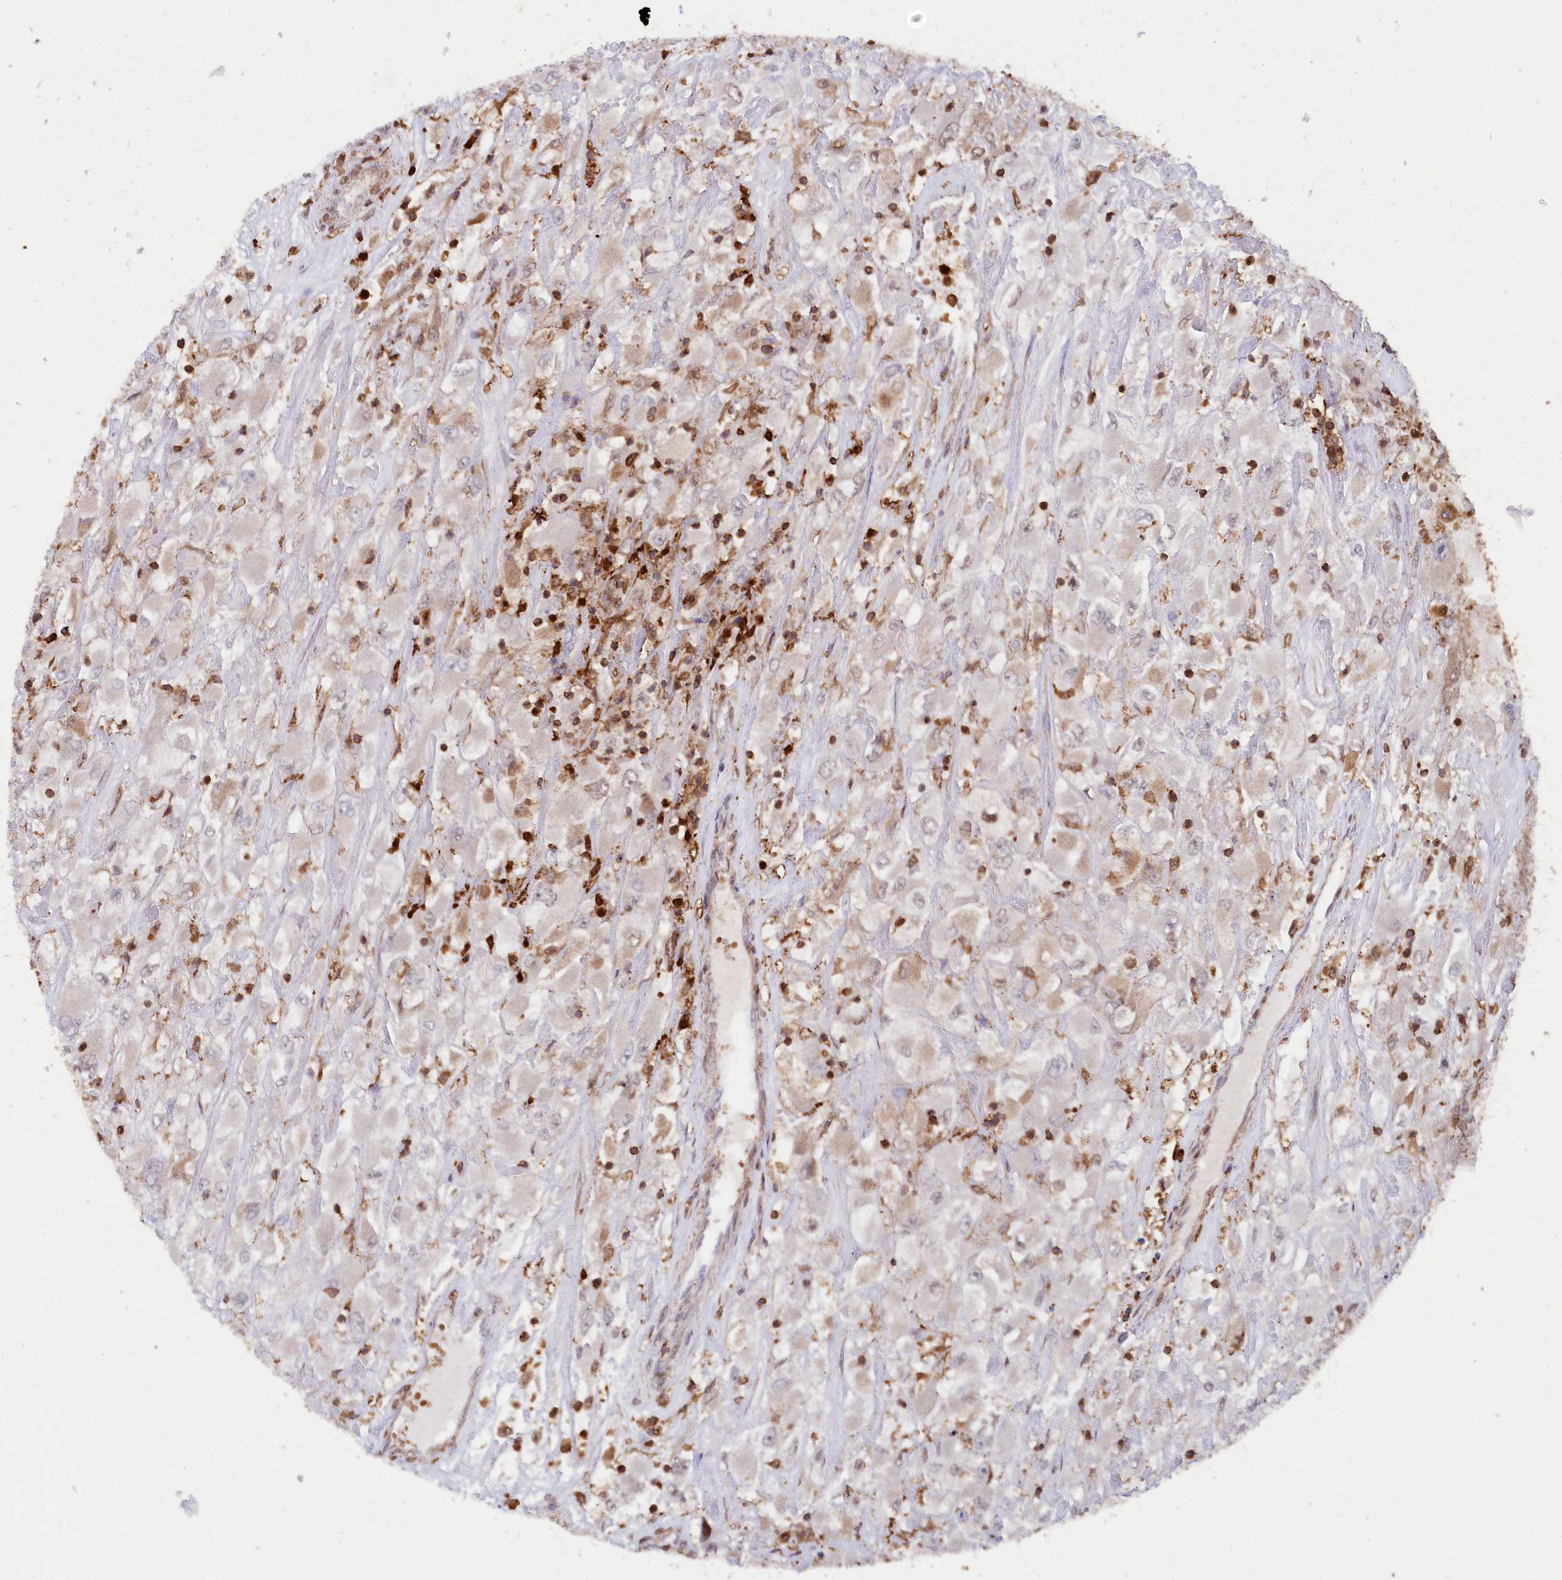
{"staining": {"intensity": "weak", "quantity": "25%-75%", "location": "cytoplasmic/membranous"}, "tissue": "renal cancer", "cell_type": "Tumor cells", "image_type": "cancer", "snomed": [{"axis": "morphology", "description": "Adenocarcinoma, NOS"}, {"axis": "topography", "description": "Kidney"}], "caption": "An image of human adenocarcinoma (renal) stained for a protein exhibits weak cytoplasmic/membranous brown staining in tumor cells.", "gene": "LSG1", "patient": {"sex": "female", "age": 52}}